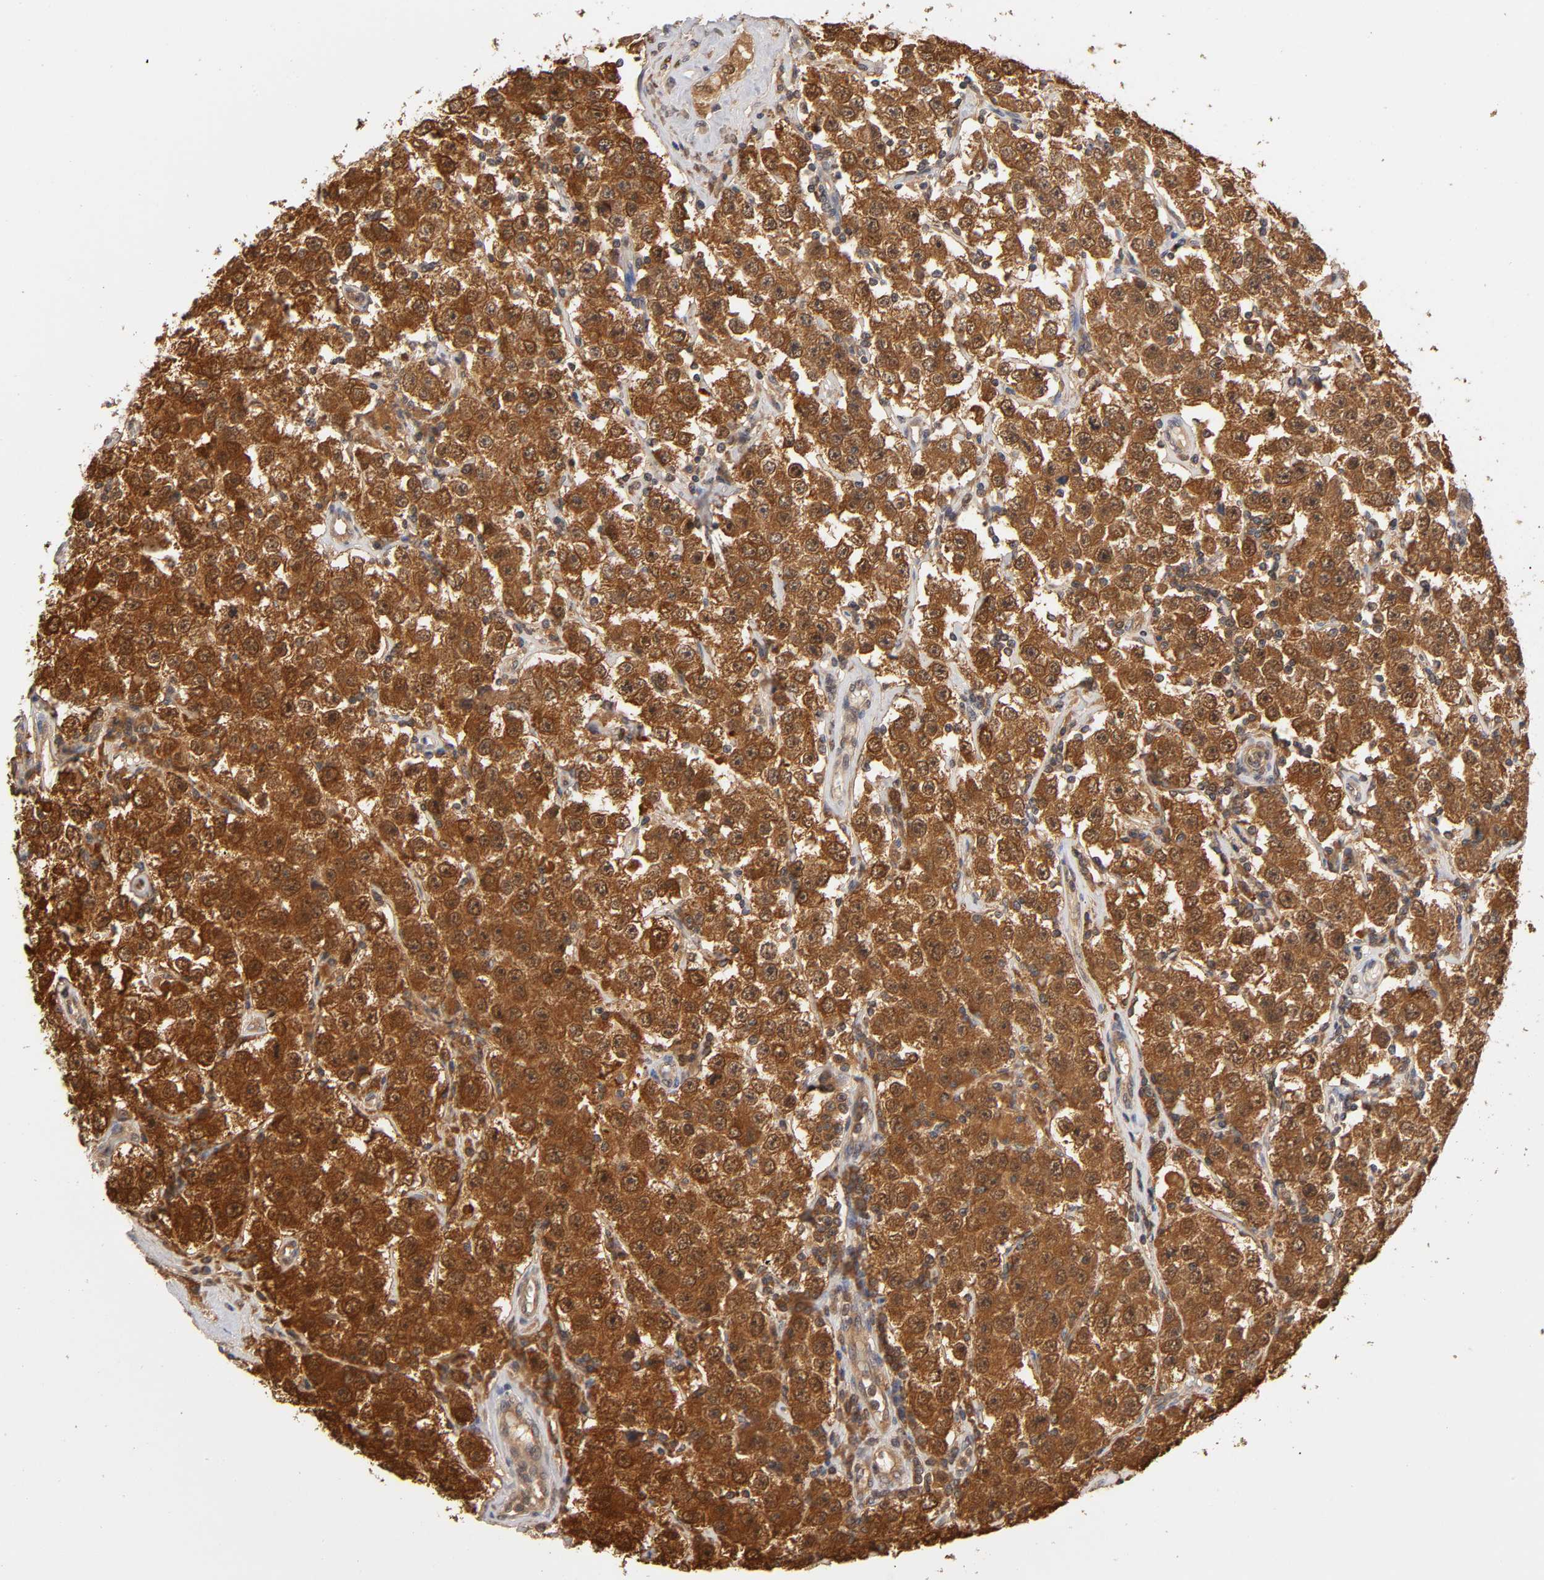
{"staining": {"intensity": "strong", "quantity": ">75%", "location": "cytoplasmic/membranous"}, "tissue": "testis cancer", "cell_type": "Tumor cells", "image_type": "cancer", "snomed": [{"axis": "morphology", "description": "Seminoma, NOS"}, {"axis": "topography", "description": "Testis"}], "caption": "Seminoma (testis) was stained to show a protein in brown. There is high levels of strong cytoplasmic/membranous staining in approximately >75% of tumor cells. Using DAB (brown) and hematoxylin (blue) stains, captured at high magnification using brightfield microscopy.", "gene": "DFFB", "patient": {"sex": "male", "age": 52}}